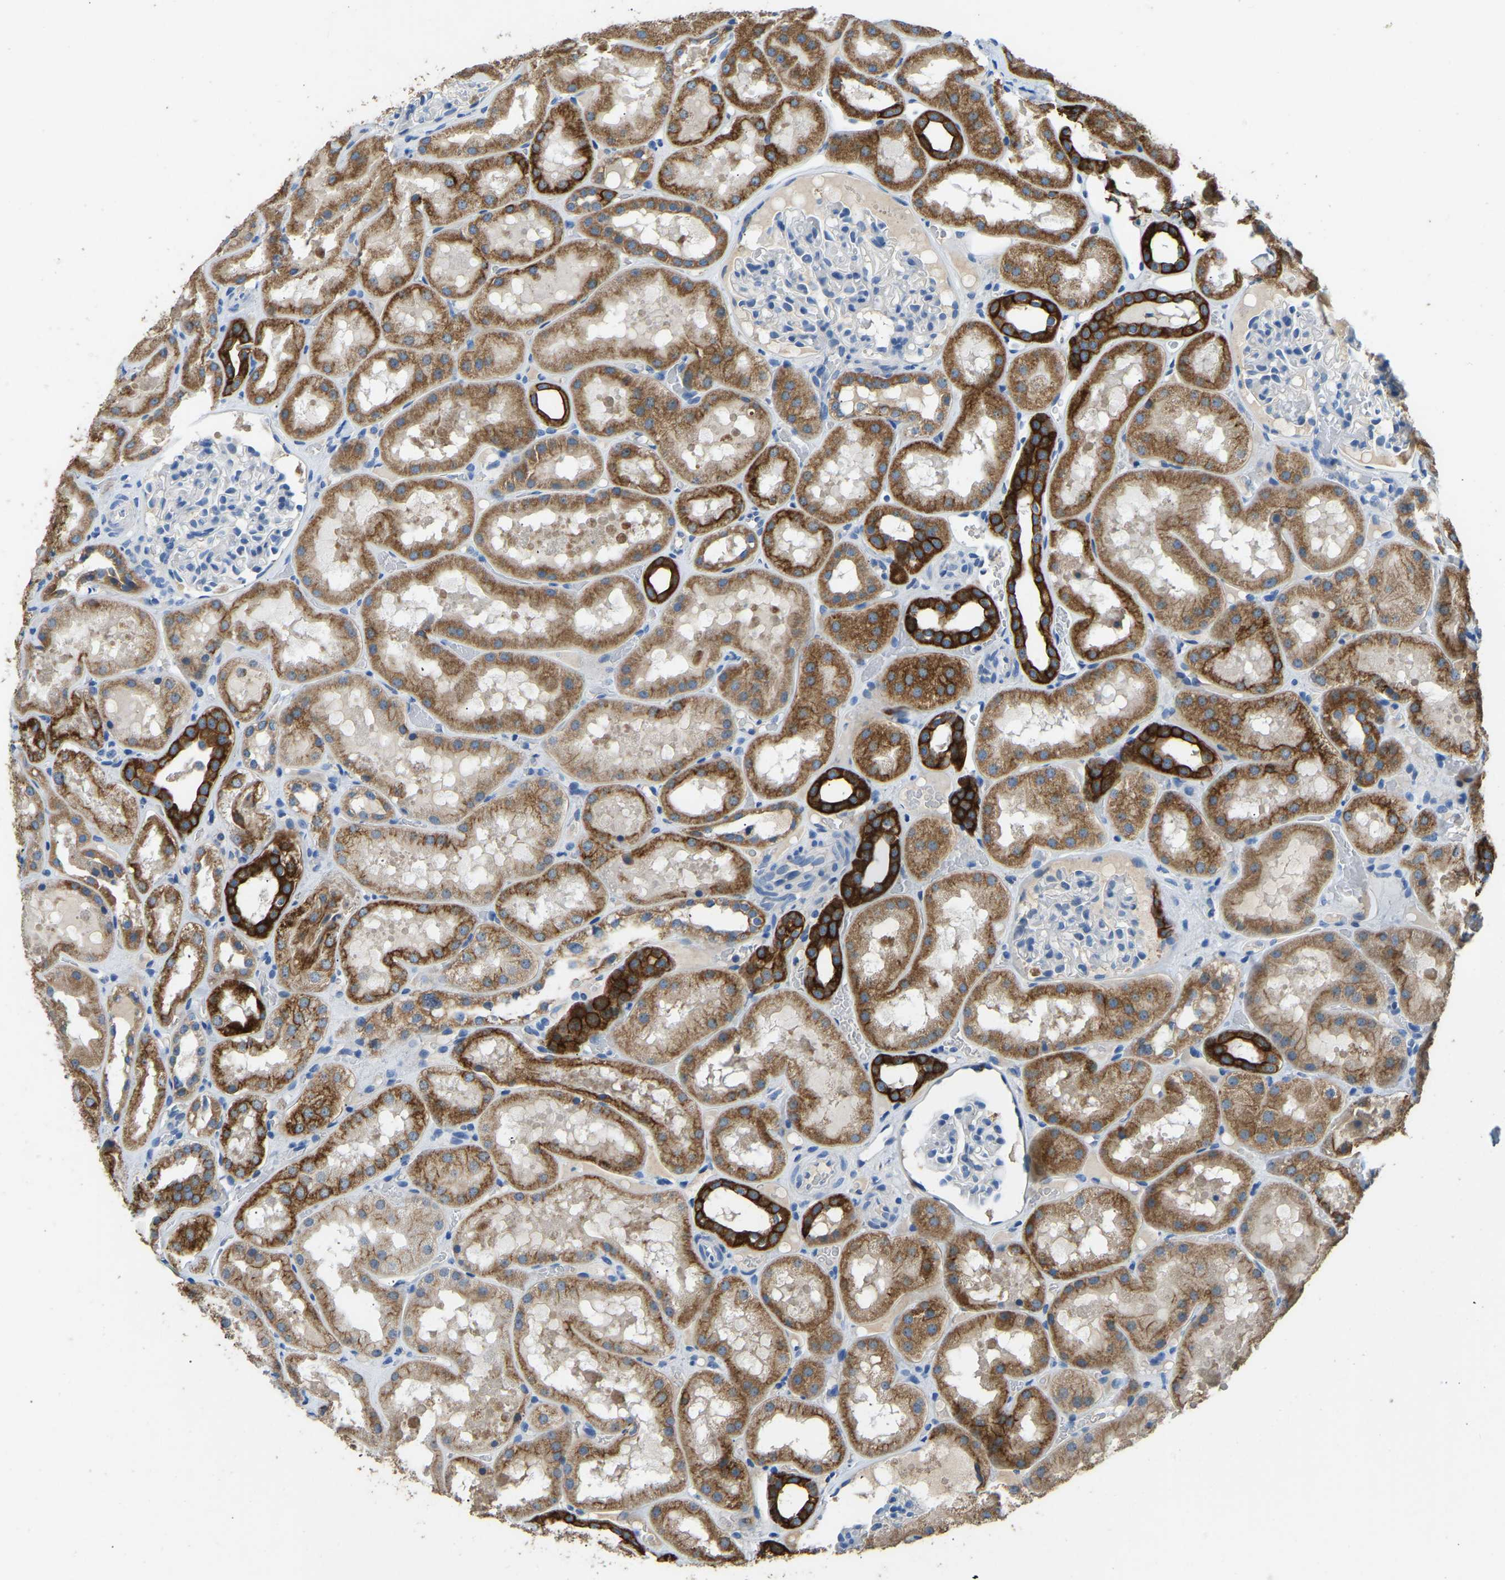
{"staining": {"intensity": "strong", "quantity": "<25%", "location": "cytoplasmic/membranous"}, "tissue": "kidney", "cell_type": "Cells in glomeruli", "image_type": "normal", "snomed": [{"axis": "morphology", "description": "Normal tissue, NOS"}, {"axis": "topography", "description": "Kidney"}, {"axis": "topography", "description": "Urinary bladder"}], "caption": "Cells in glomeruli display medium levels of strong cytoplasmic/membranous positivity in about <25% of cells in unremarkable kidney. (IHC, brightfield microscopy, high magnification).", "gene": "ZNF200", "patient": {"sex": "male", "age": 16}}